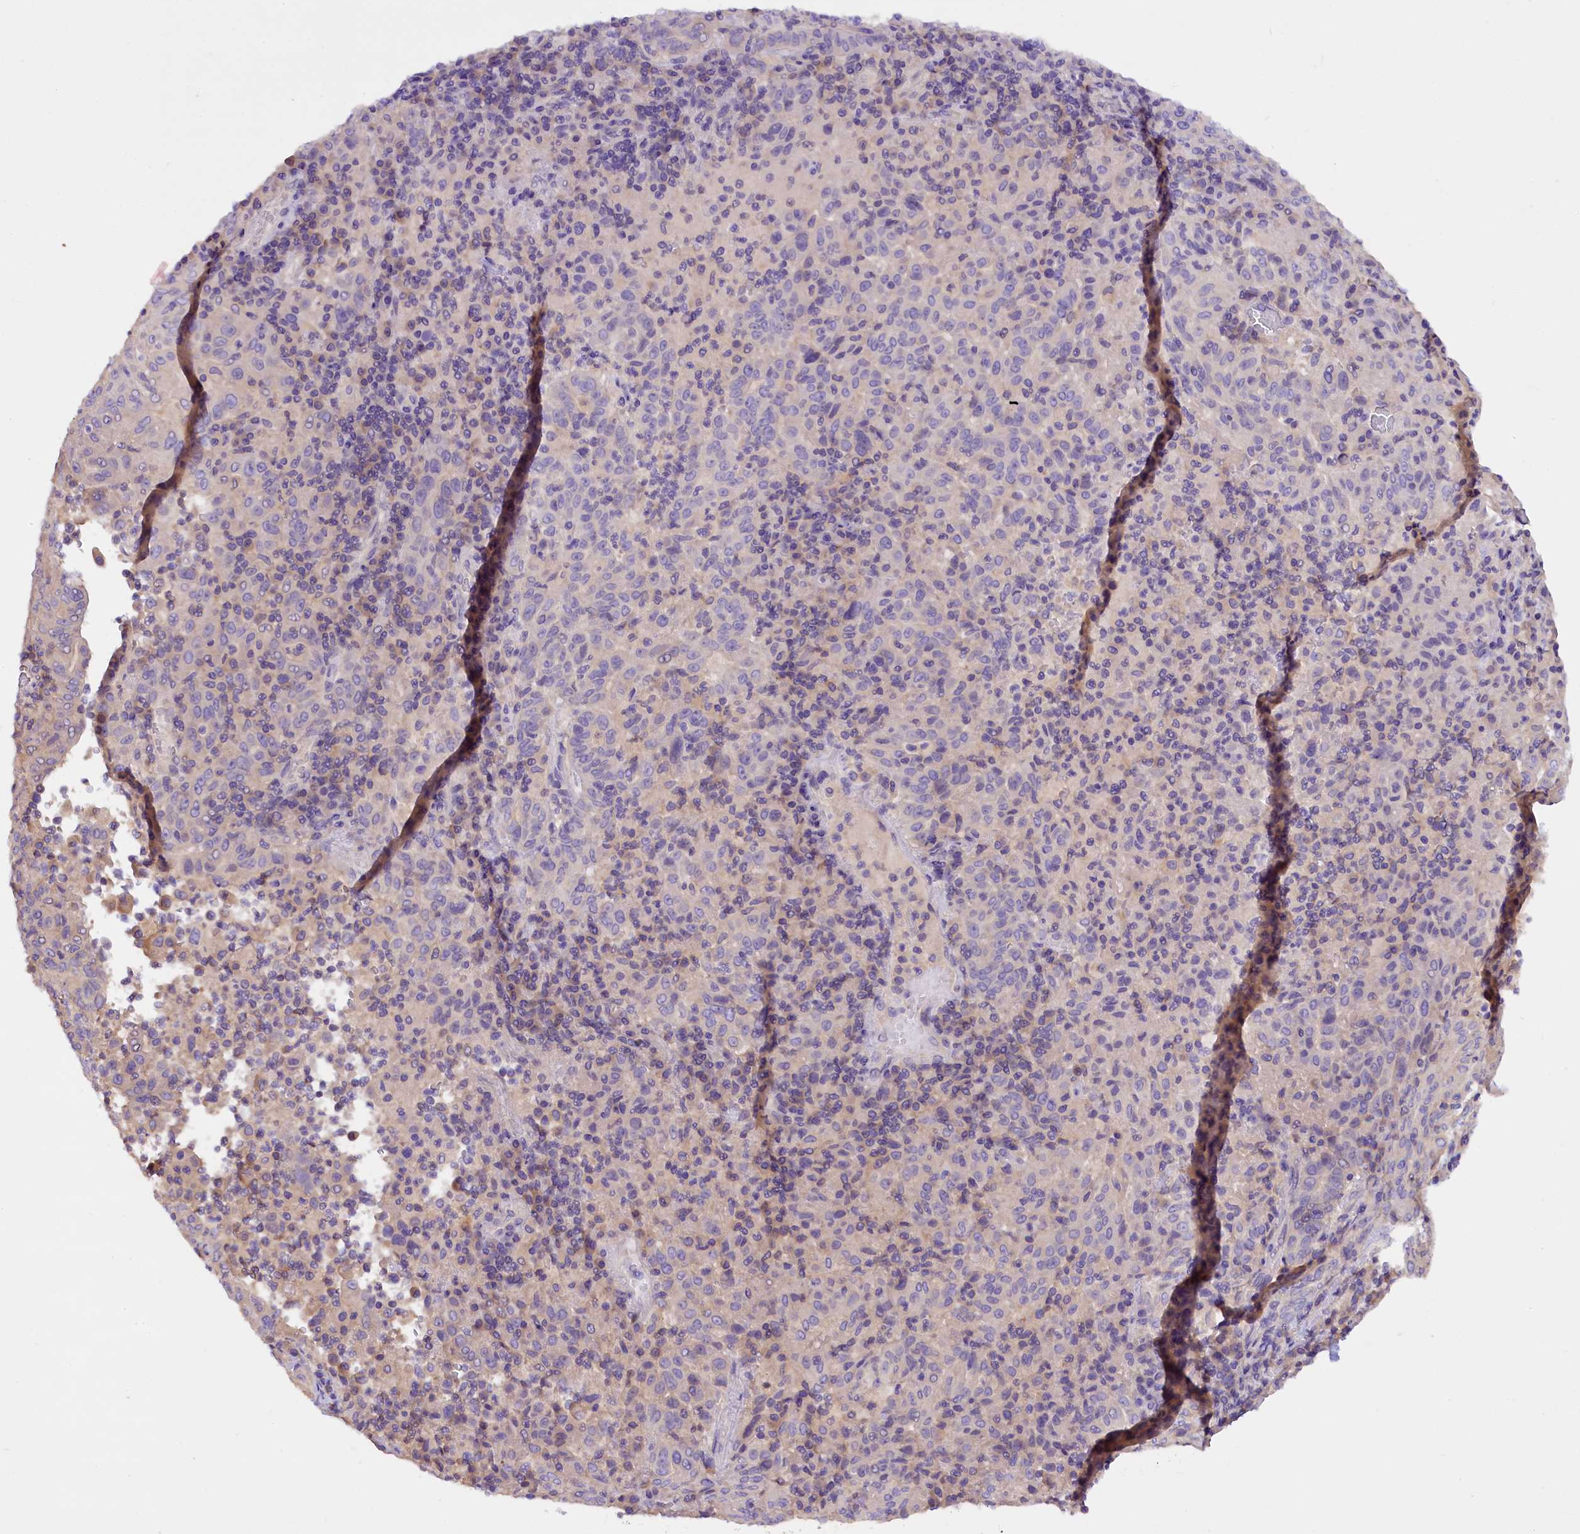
{"staining": {"intensity": "negative", "quantity": "none", "location": "none"}, "tissue": "pancreatic cancer", "cell_type": "Tumor cells", "image_type": "cancer", "snomed": [{"axis": "morphology", "description": "Adenocarcinoma, NOS"}, {"axis": "topography", "description": "Pancreas"}], "caption": "This is an IHC micrograph of human adenocarcinoma (pancreatic). There is no expression in tumor cells.", "gene": "AP3B2", "patient": {"sex": "male", "age": 63}}